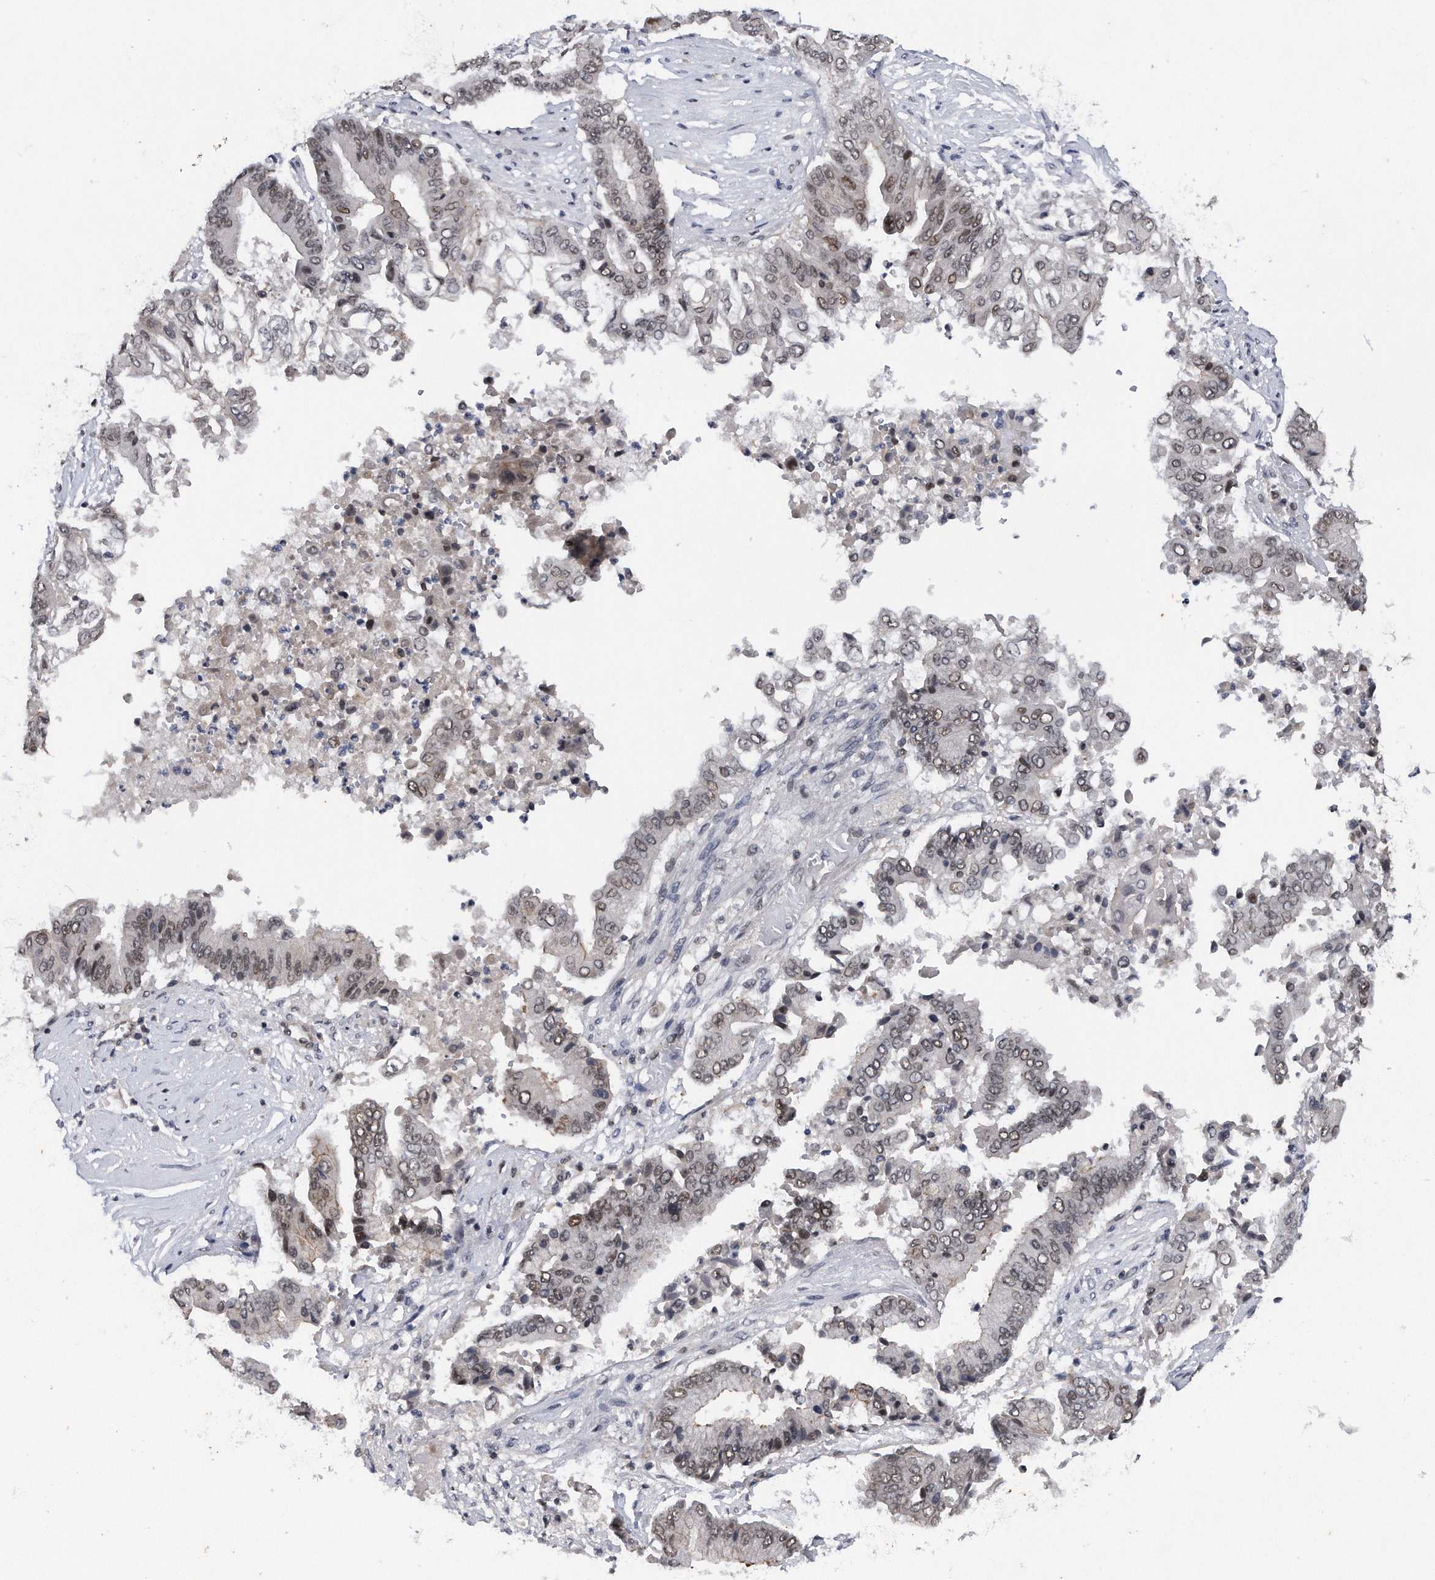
{"staining": {"intensity": "weak", "quantity": ">75%", "location": "nuclear"}, "tissue": "pancreatic cancer", "cell_type": "Tumor cells", "image_type": "cancer", "snomed": [{"axis": "morphology", "description": "Adenocarcinoma, NOS"}, {"axis": "topography", "description": "Pancreas"}], "caption": "Immunohistochemical staining of pancreatic cancer (adenocarcinoma) displays low levels of weak nuclear protein positivity in approximately >75% of tumor cells.", "gene": "VIRMA", "patient": {"sex": "female", "age": 77}}